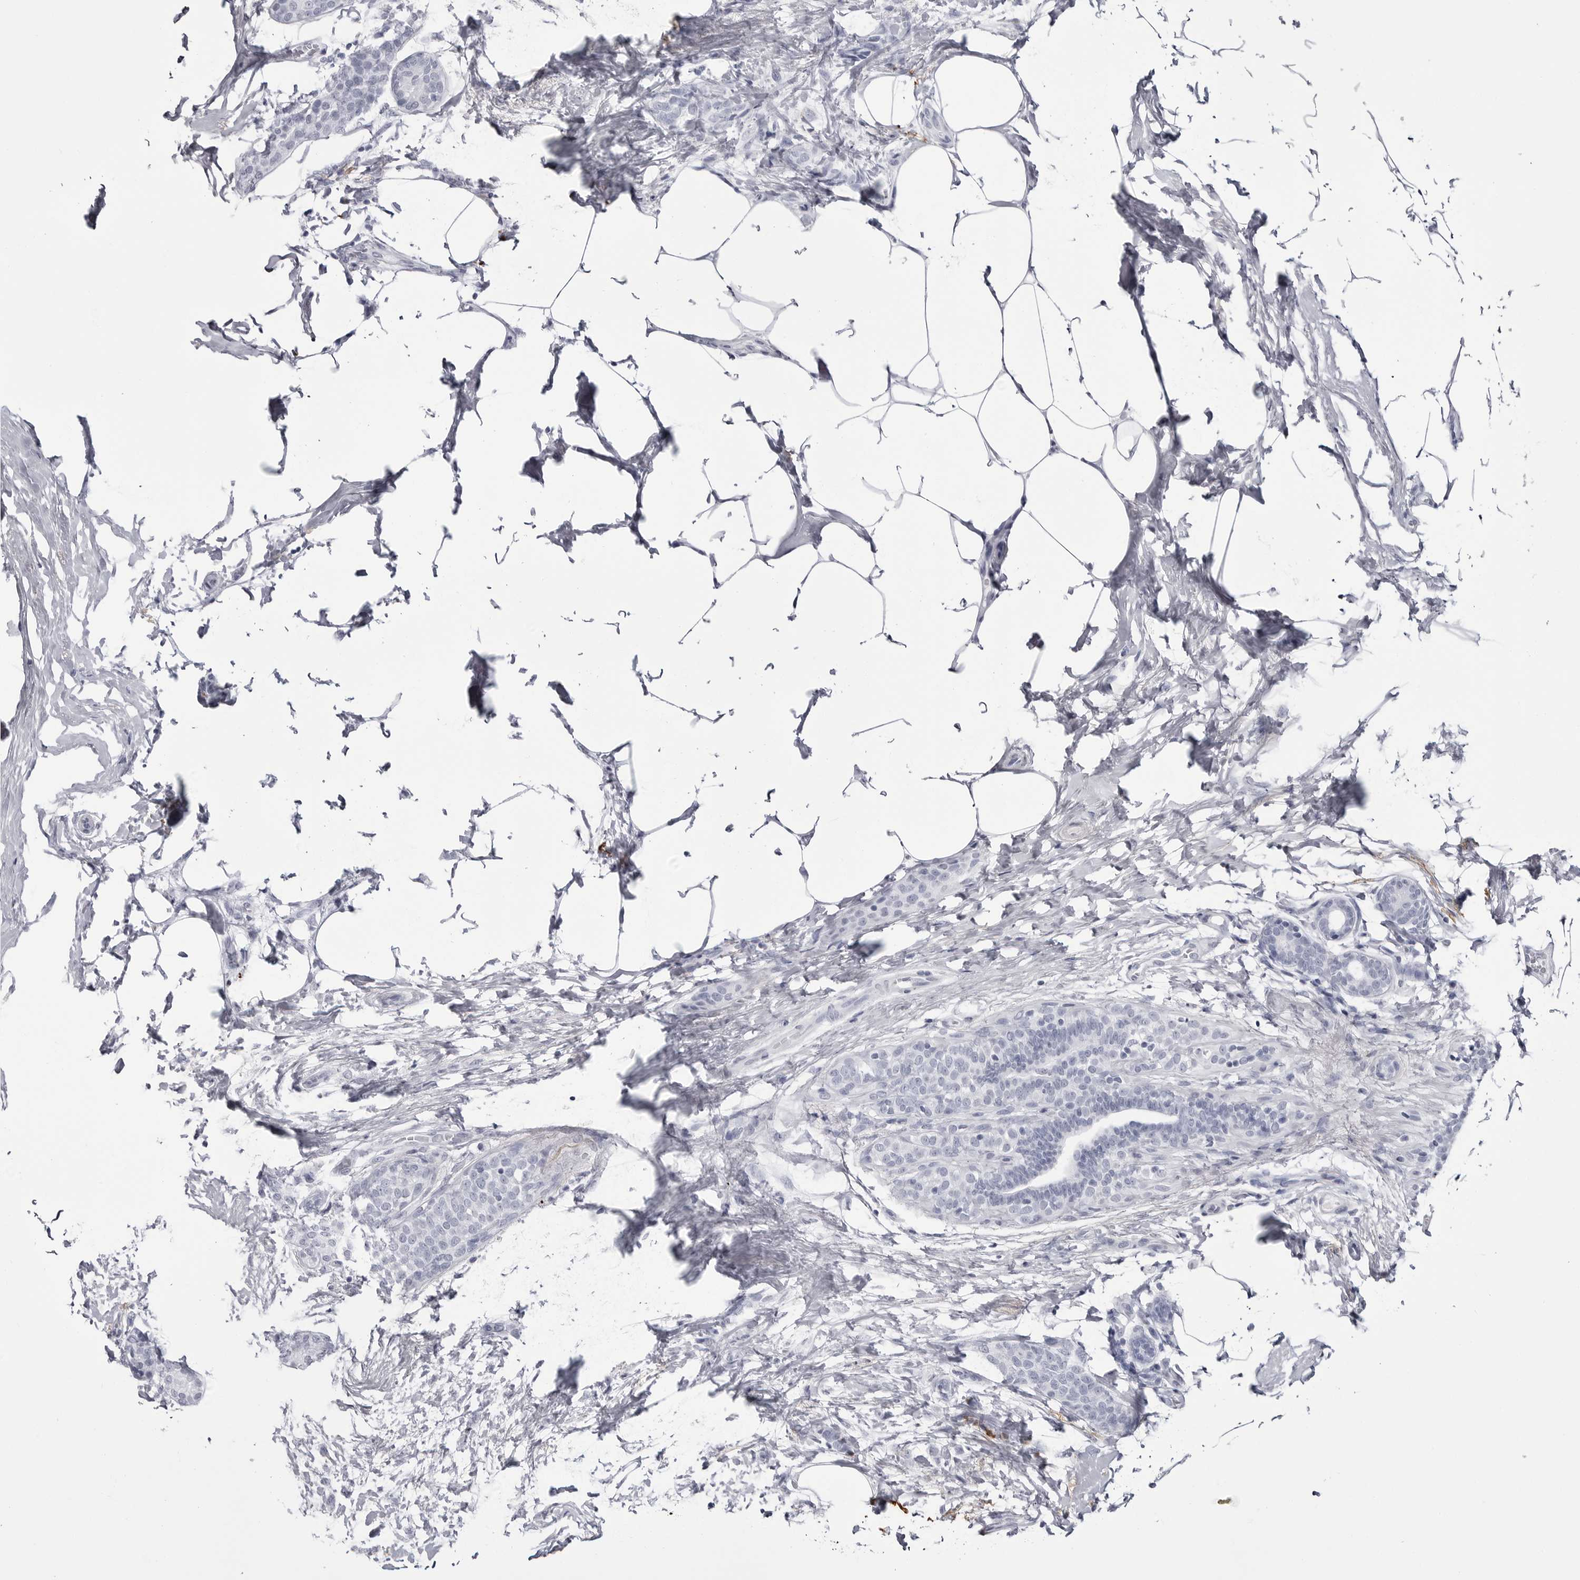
{"staining": {"intensity": "negative", "quantity": "none", "location": "none"}, "tissue": "breast cancer", "cell_type": "Tumor cells", "image_type": "cancer", "snomed": [{"axis": "morphology", "description": "Lobular carcinoma, in situ"}, {"axis": "morphology", "description": "Lobular carcinoma"}, {"axis": "topography", "description": "Breast"}], "caption": "There is no significant positivity in tumor cells of lobular carcinoma (breast). The staining is performed using DAB (3,3'-diaminobenzidine) brown chromogen with nuclei counter-stained in using hematoxylin.", "gene": "COL26A1", "patient": {"sex": "female", "age": 41}}